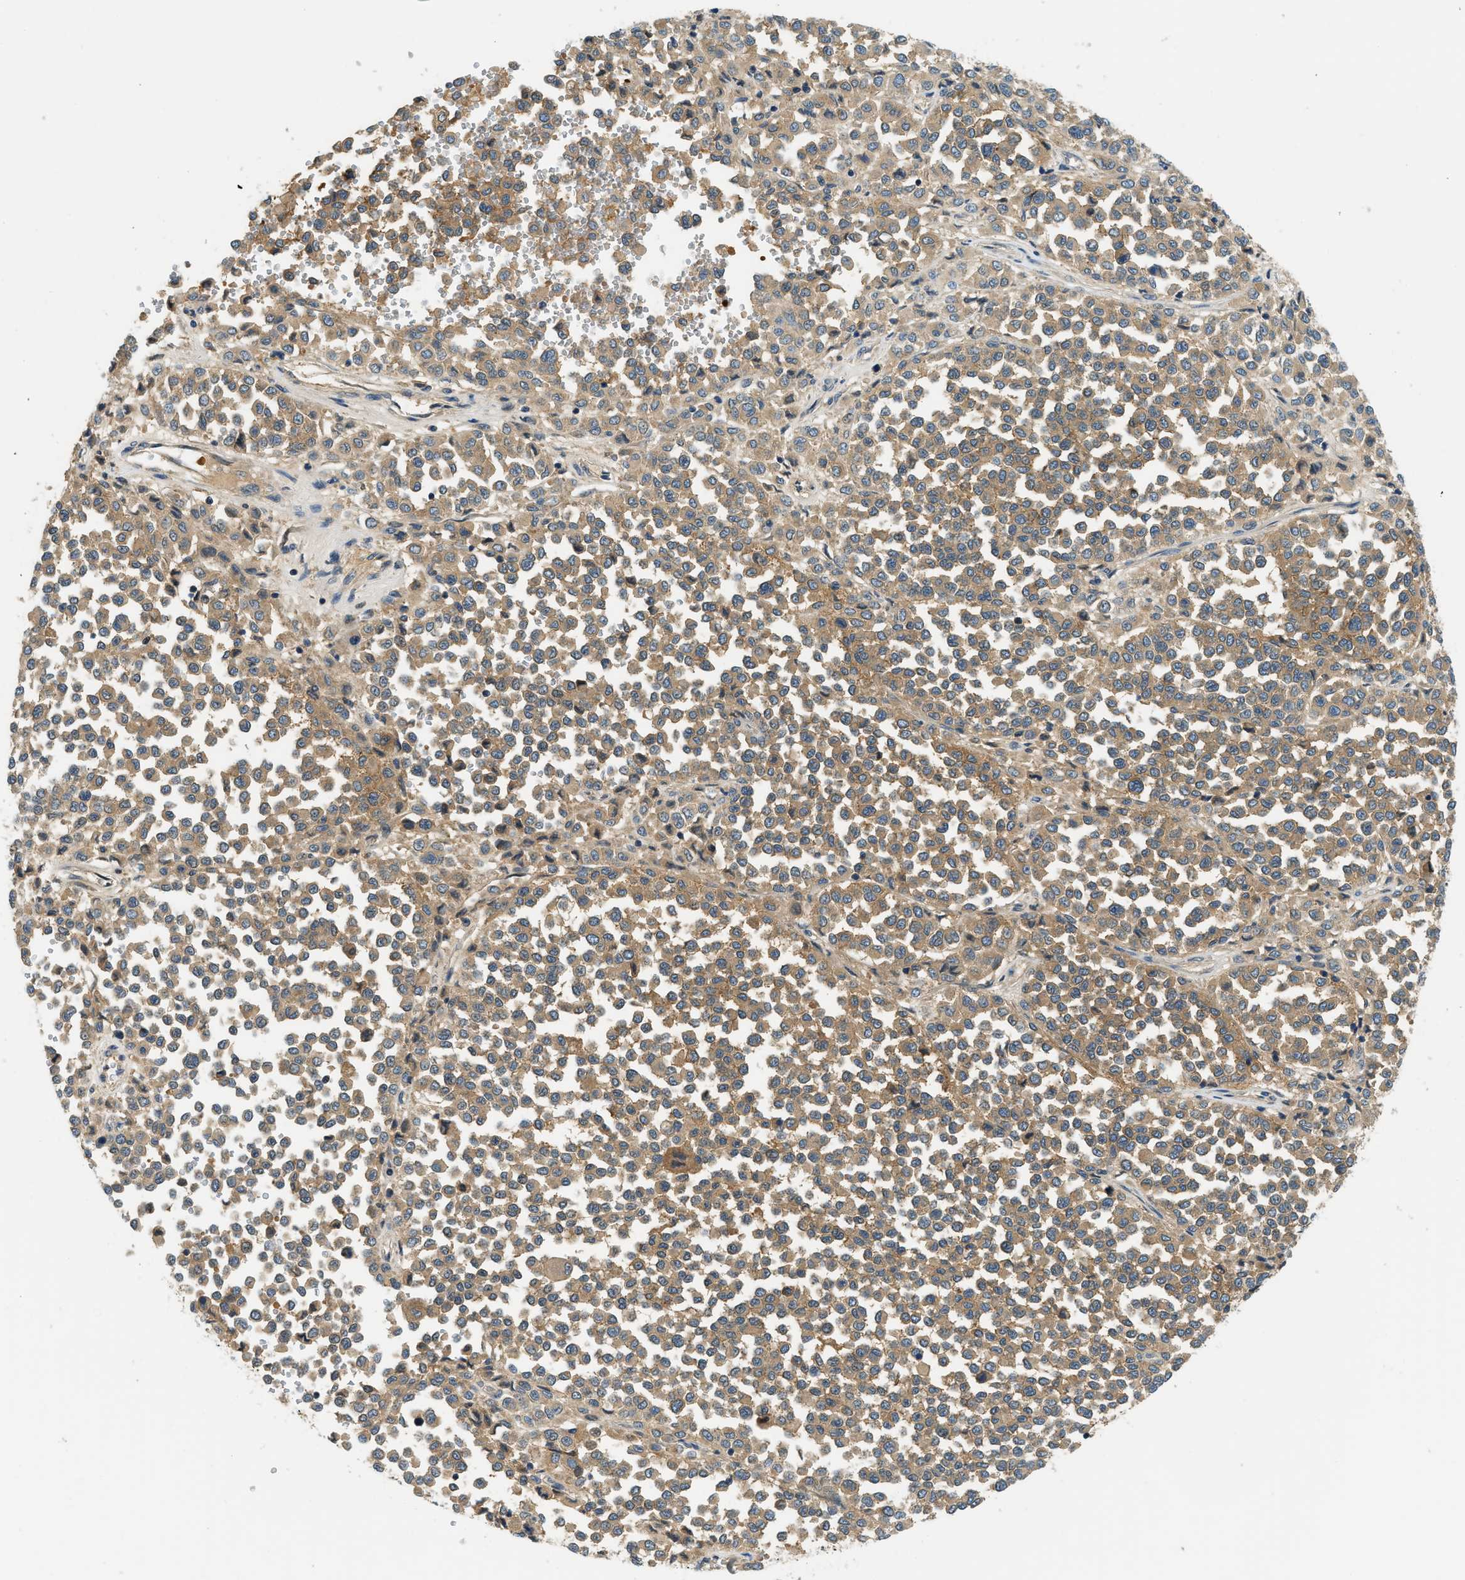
{"staining": {"intensity": "moderate", "quantity": ">75%", "location": "cytoplasmic/membranous"}, "tissue": "melanoma", "cell_type": "Tumor cells", "image_type": "cancer", "snomed": [{"axis": "morphology", "description": "Malignant melanoma, Metastatic site"}, {"axis": "topography", "description": "Pancreas"}], "caption": "Human malignant melanoma (metastatic site) stained with a protein marker exhibits moderate staining in tumor cells.", "gene": "KCNK1", "patient": {"sex": "female", "age": 30}}